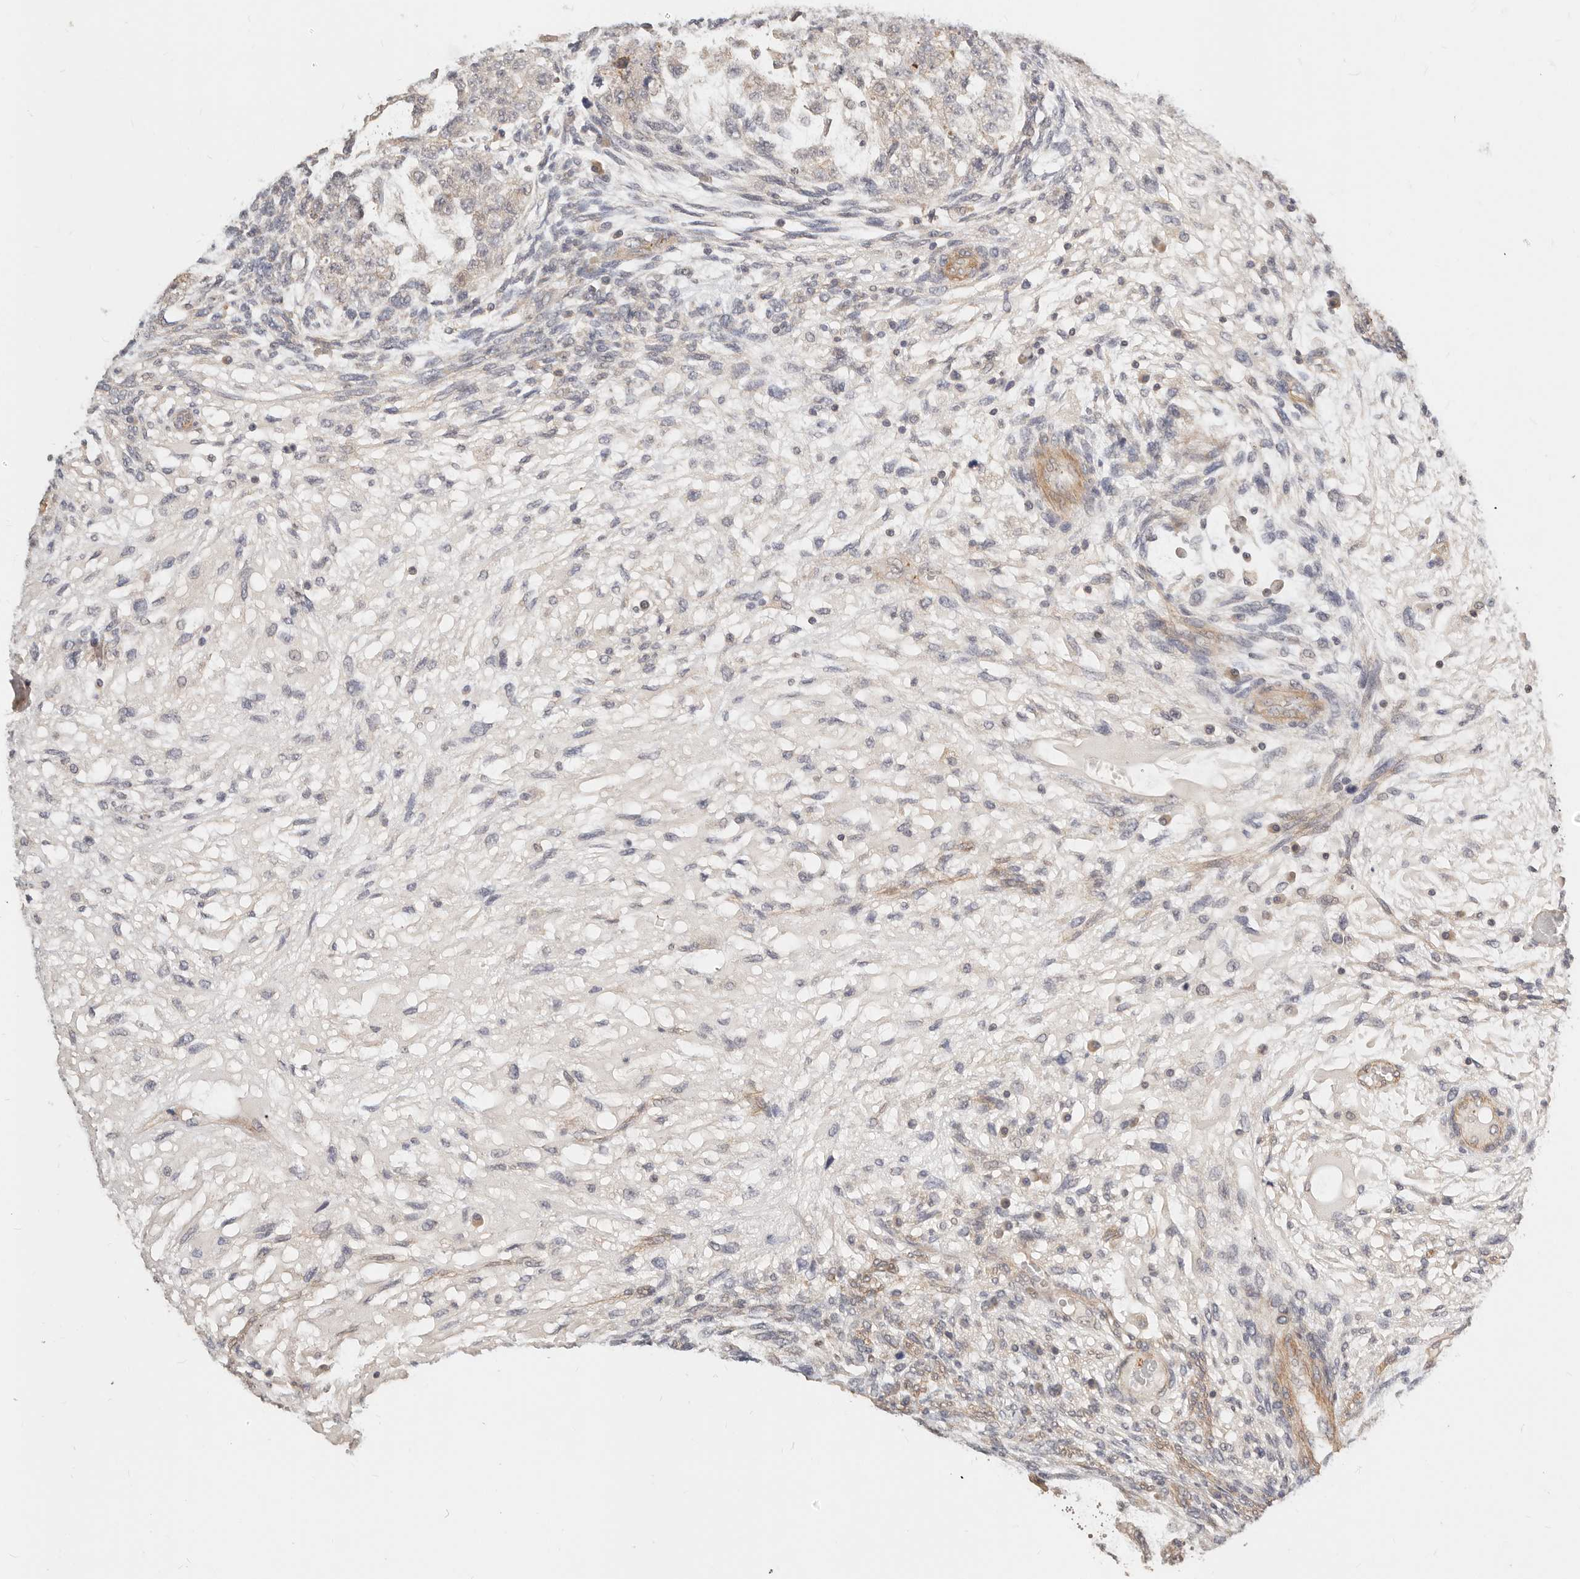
{"staining": {"intensity": "weak", "quantity": "25%-75%", "location": "cytoplasmic/membranous"}, "tissue": "testis cancer", "cell_type": "Tumor cells", "image_type": "cancer", "snomed": [{"axis": "morphology", "description": "Normal tissue, NOS"}, {"axis": "morphology", "description": "Carcinoma, Embryonal, NOS"}, {"axis": "topography", "description": "Testis"}], "caption": "The micrograph displays a brown stain indicating the presence of a protein in the cytoplasmic/membranous of tumor cells in embryonal carcinoma (testis).", "gene": "ZRANB1", "patient": {"sex": "male", "age": 36}}